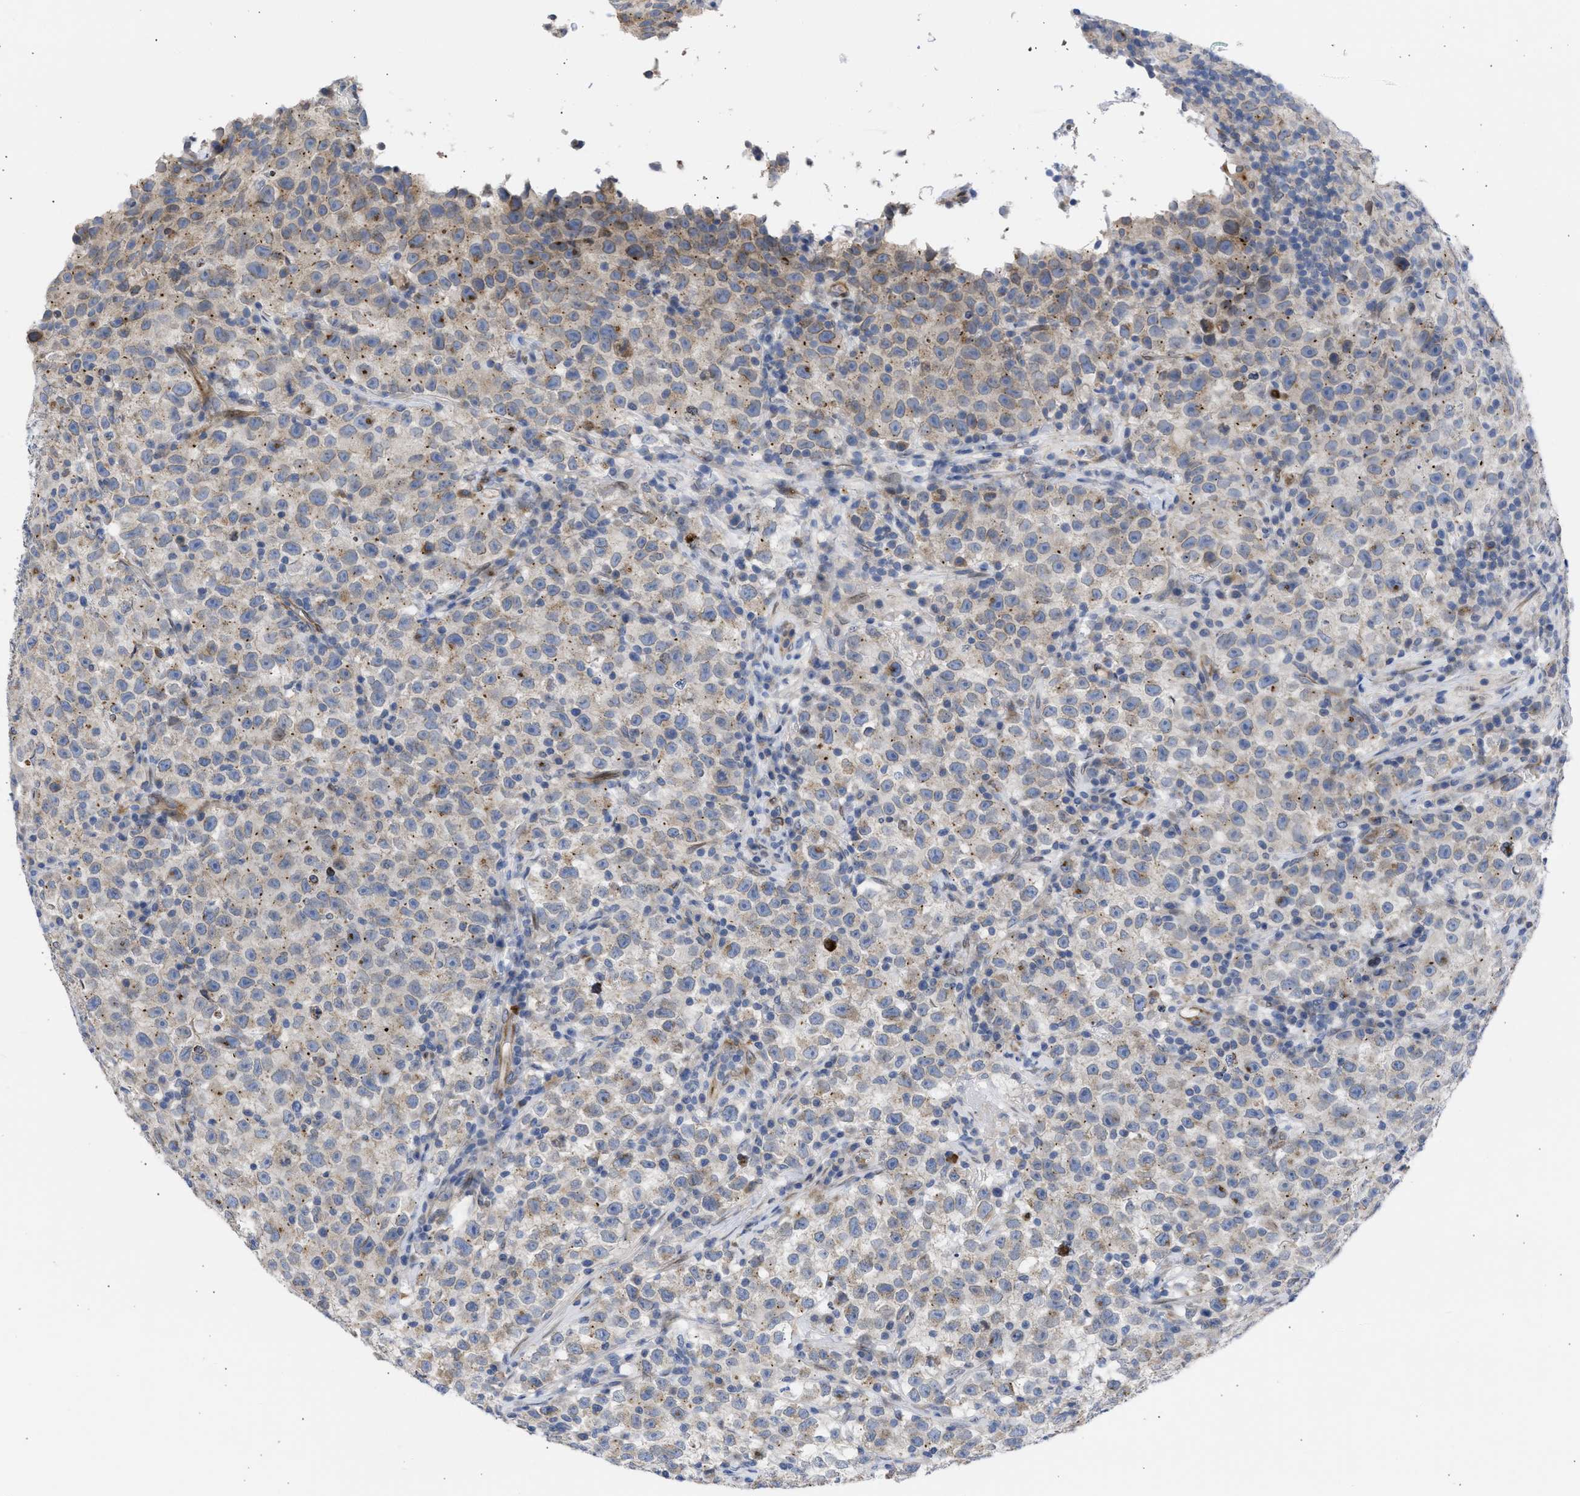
{"staining": {"intensity": "moderate", "quantity": "<25%", "location": "cytoplasmic/membranous"}, "tissue": "testis cancer", "cell_type": "Tumor cells", "image_type": "cancer", "snomed": [{"axis": "morphology", "description": "Seminoma, NOS"}, {"axis": "topography", "description": "Testis"}], "caption": "Immunohistochemistry (IHC) of human testis cancer (seminoma) displays low levels of moderate cytoplasmic/membranous positivity in about <25% of tumor cells.", "gene": "NUP35", "patient": {"sex": "male", "age": 22}}